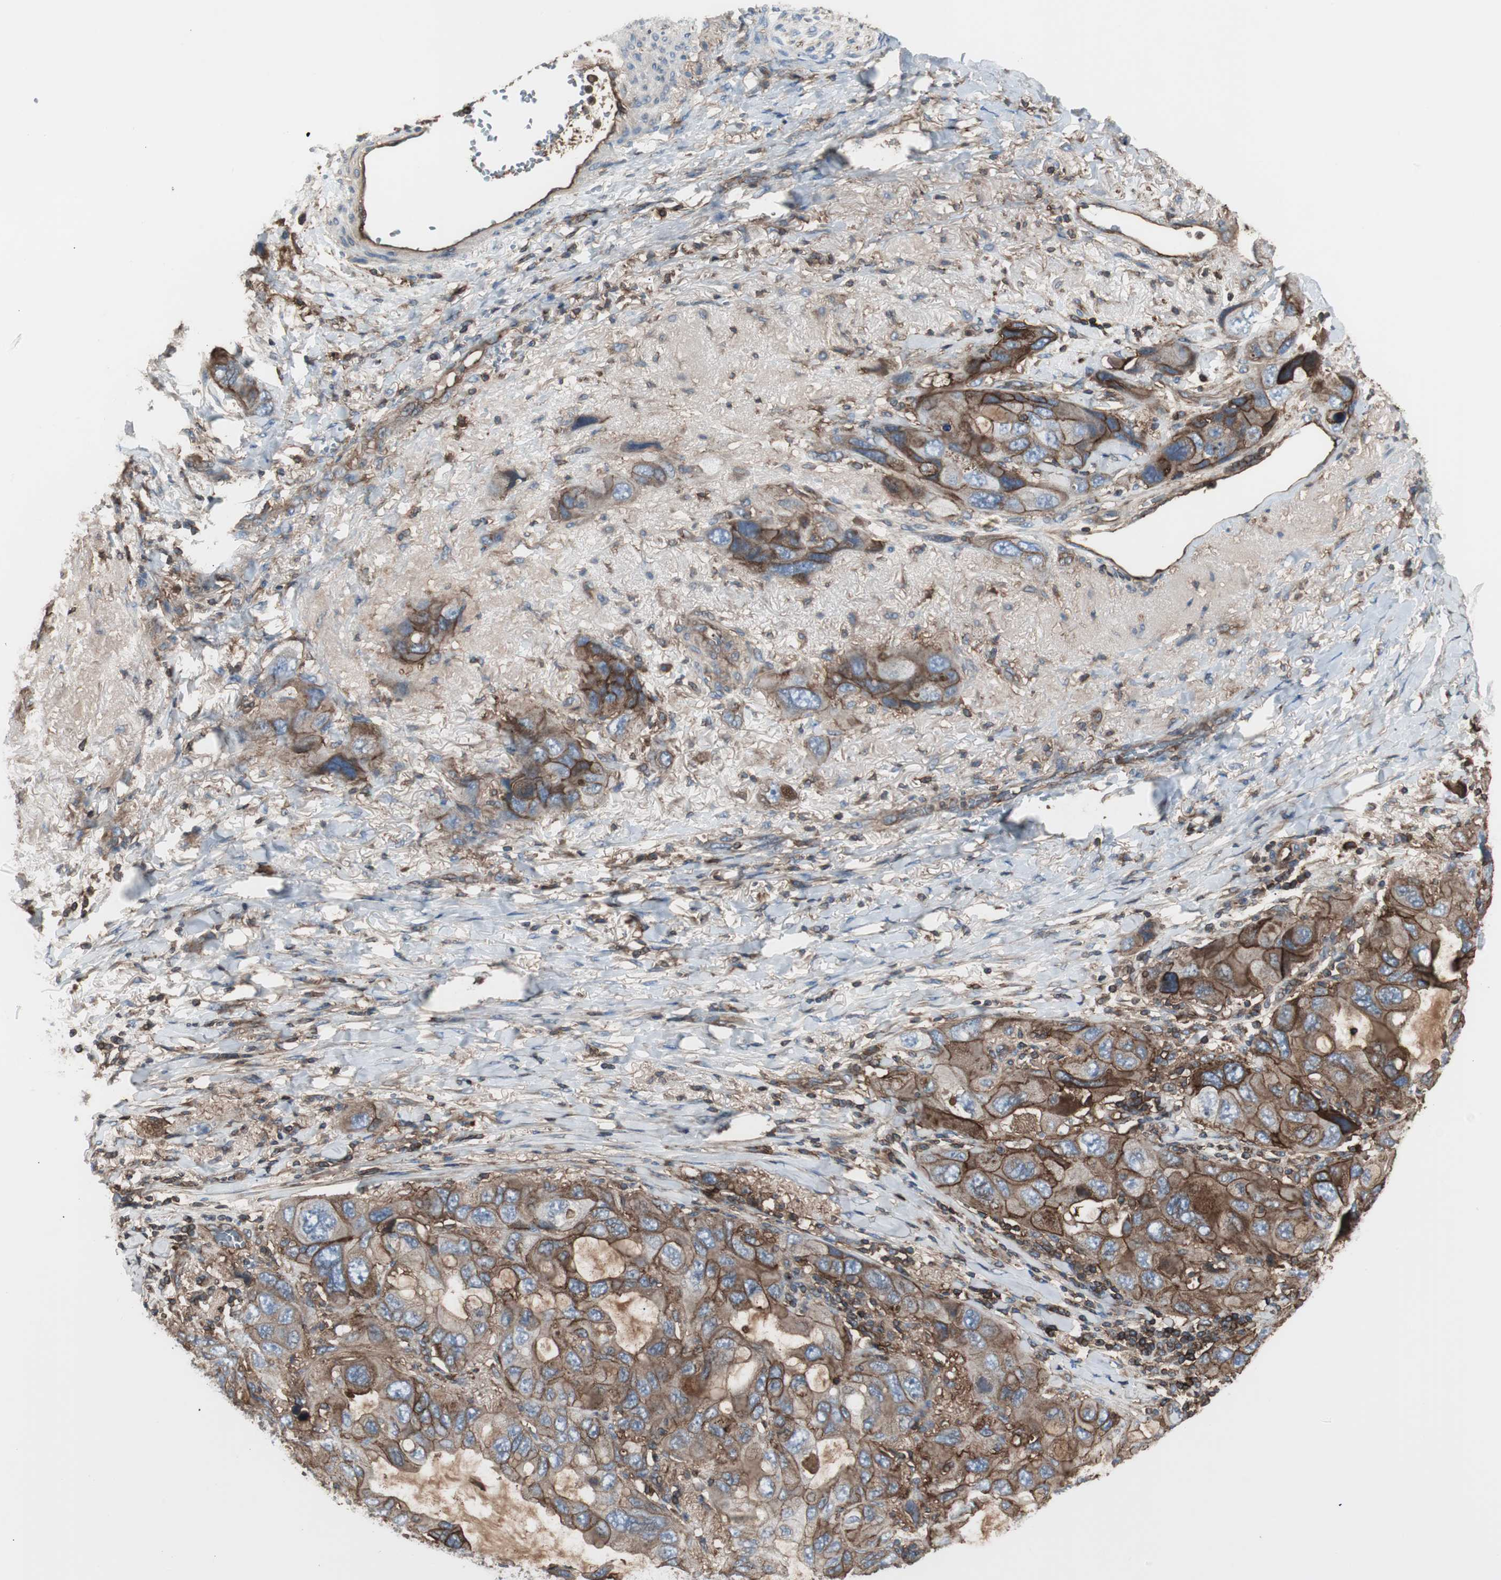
{"staining": {"intensity": "strong", "quantity": ">75%", "location": "cytoplasmic/membranous"}, "tissue": "lung cancer", "cell_type": "Tumor cells", "image_type": "cancer", "snomed": [{"axis": "morphology", "description": "Squamous cell carcinoma, NOS"}, {"axis": "topography", "description": "Lung"}], "caption": "There is high levels of strong cytoplasmic/membranous expression in tumor cells of lung cancer, as demonstrated by immunohistochemical staining (brown color).", "gene": "B2M", "patient": {"sex": "female", "age": 73}}